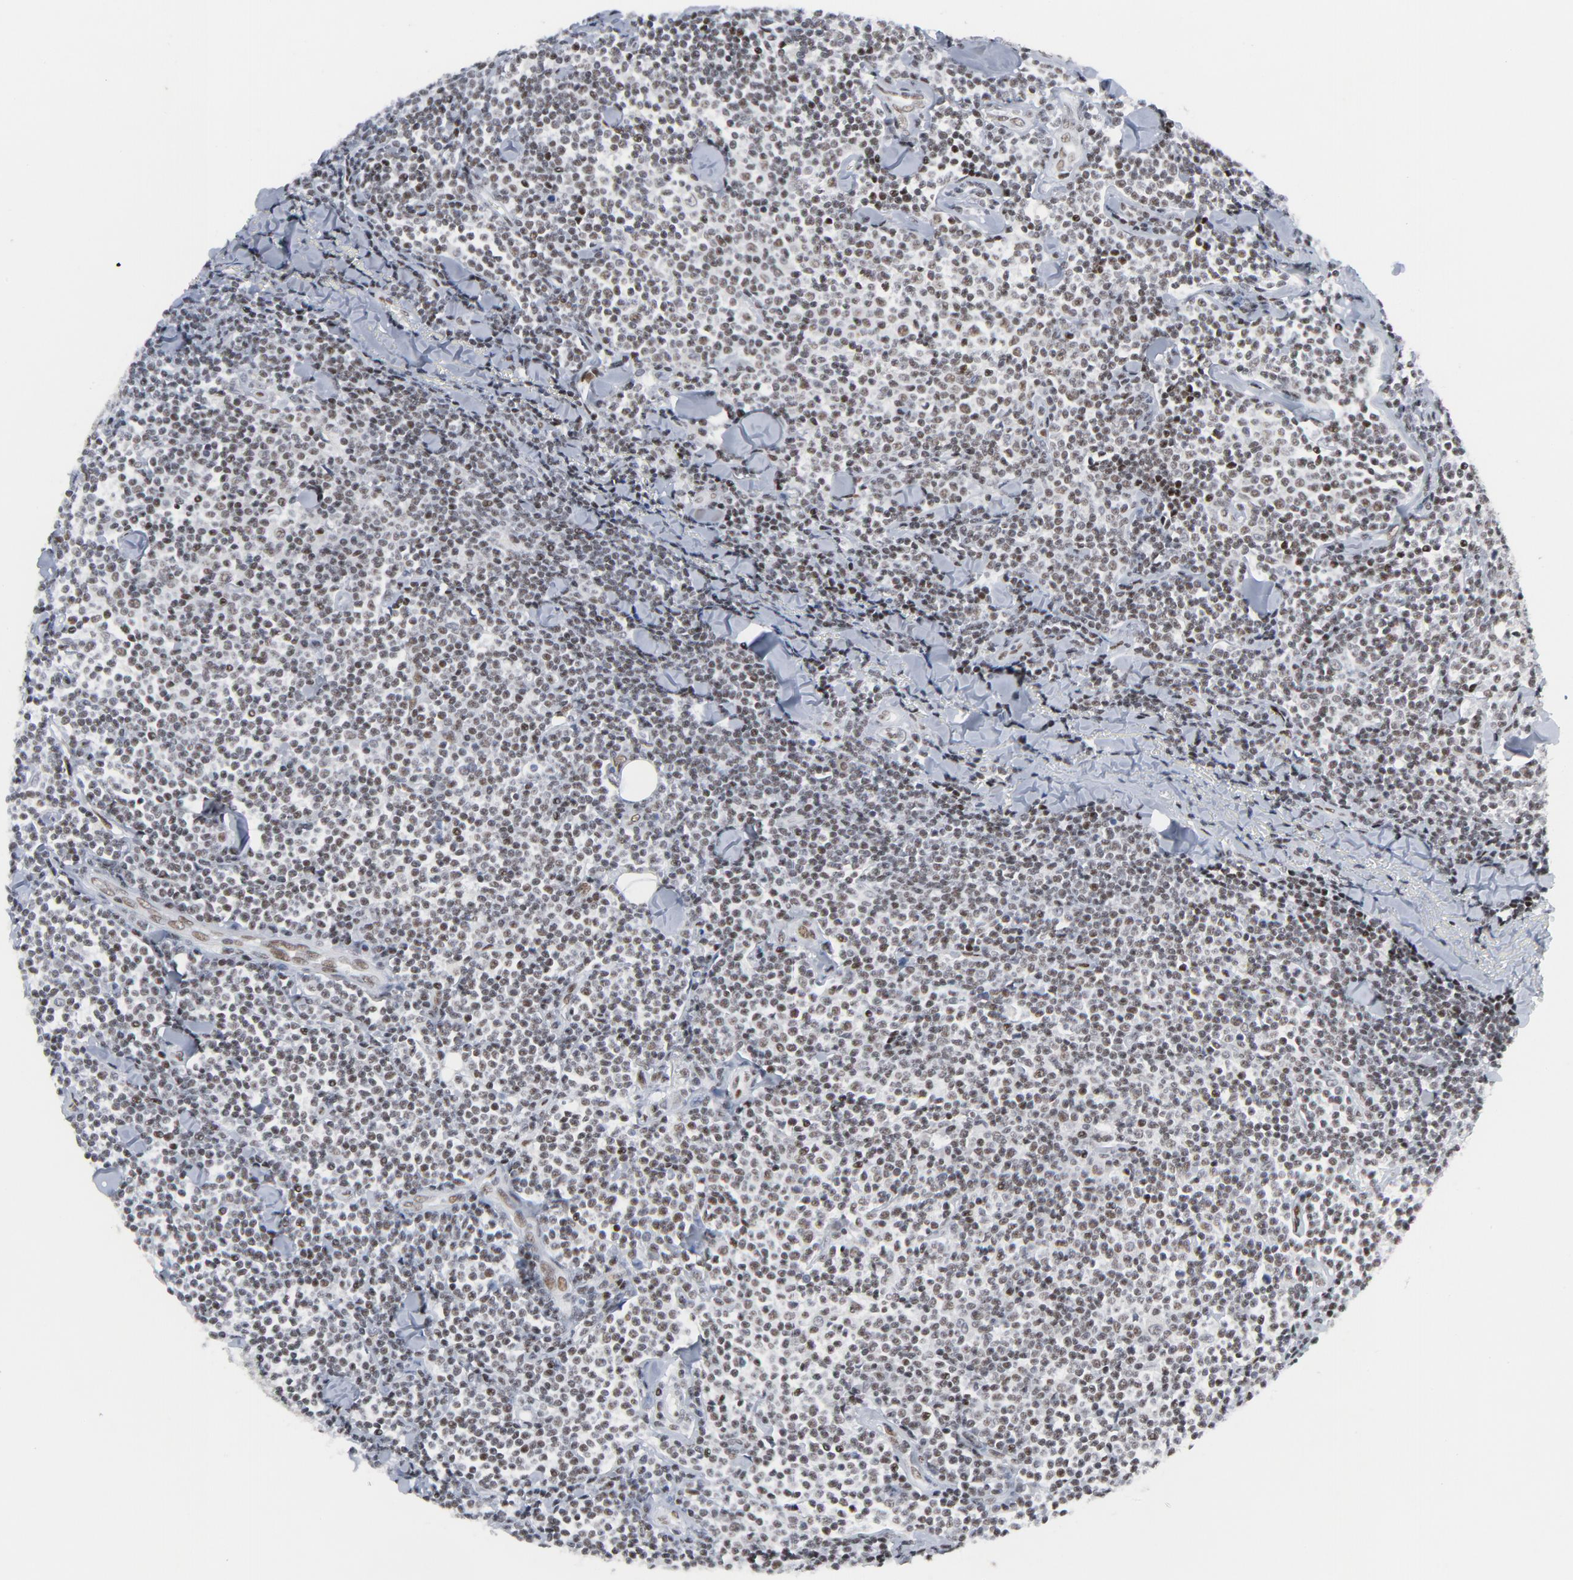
{"staining": {"intensity": "weak", "quantity": ">75%", "location": "nuclear"}, "tissue": "lymphoma", "cell_type": "Tumor cells", "image_type": "cancer", "snomed": [{"axis": "morphology", "description": "Malignant lymphoma, non-Hodgkin's type, Low grade"}, {"axis": "topography", "description": "Soft tissue"}], "caption": "Tumor cells display weak nuclear positivity in about >75% of cells in low-grade malignant lymphoma, non-Hodgkin's type.", "gene": "GABPA", "patient": {"sex": "male", "age": 92}}